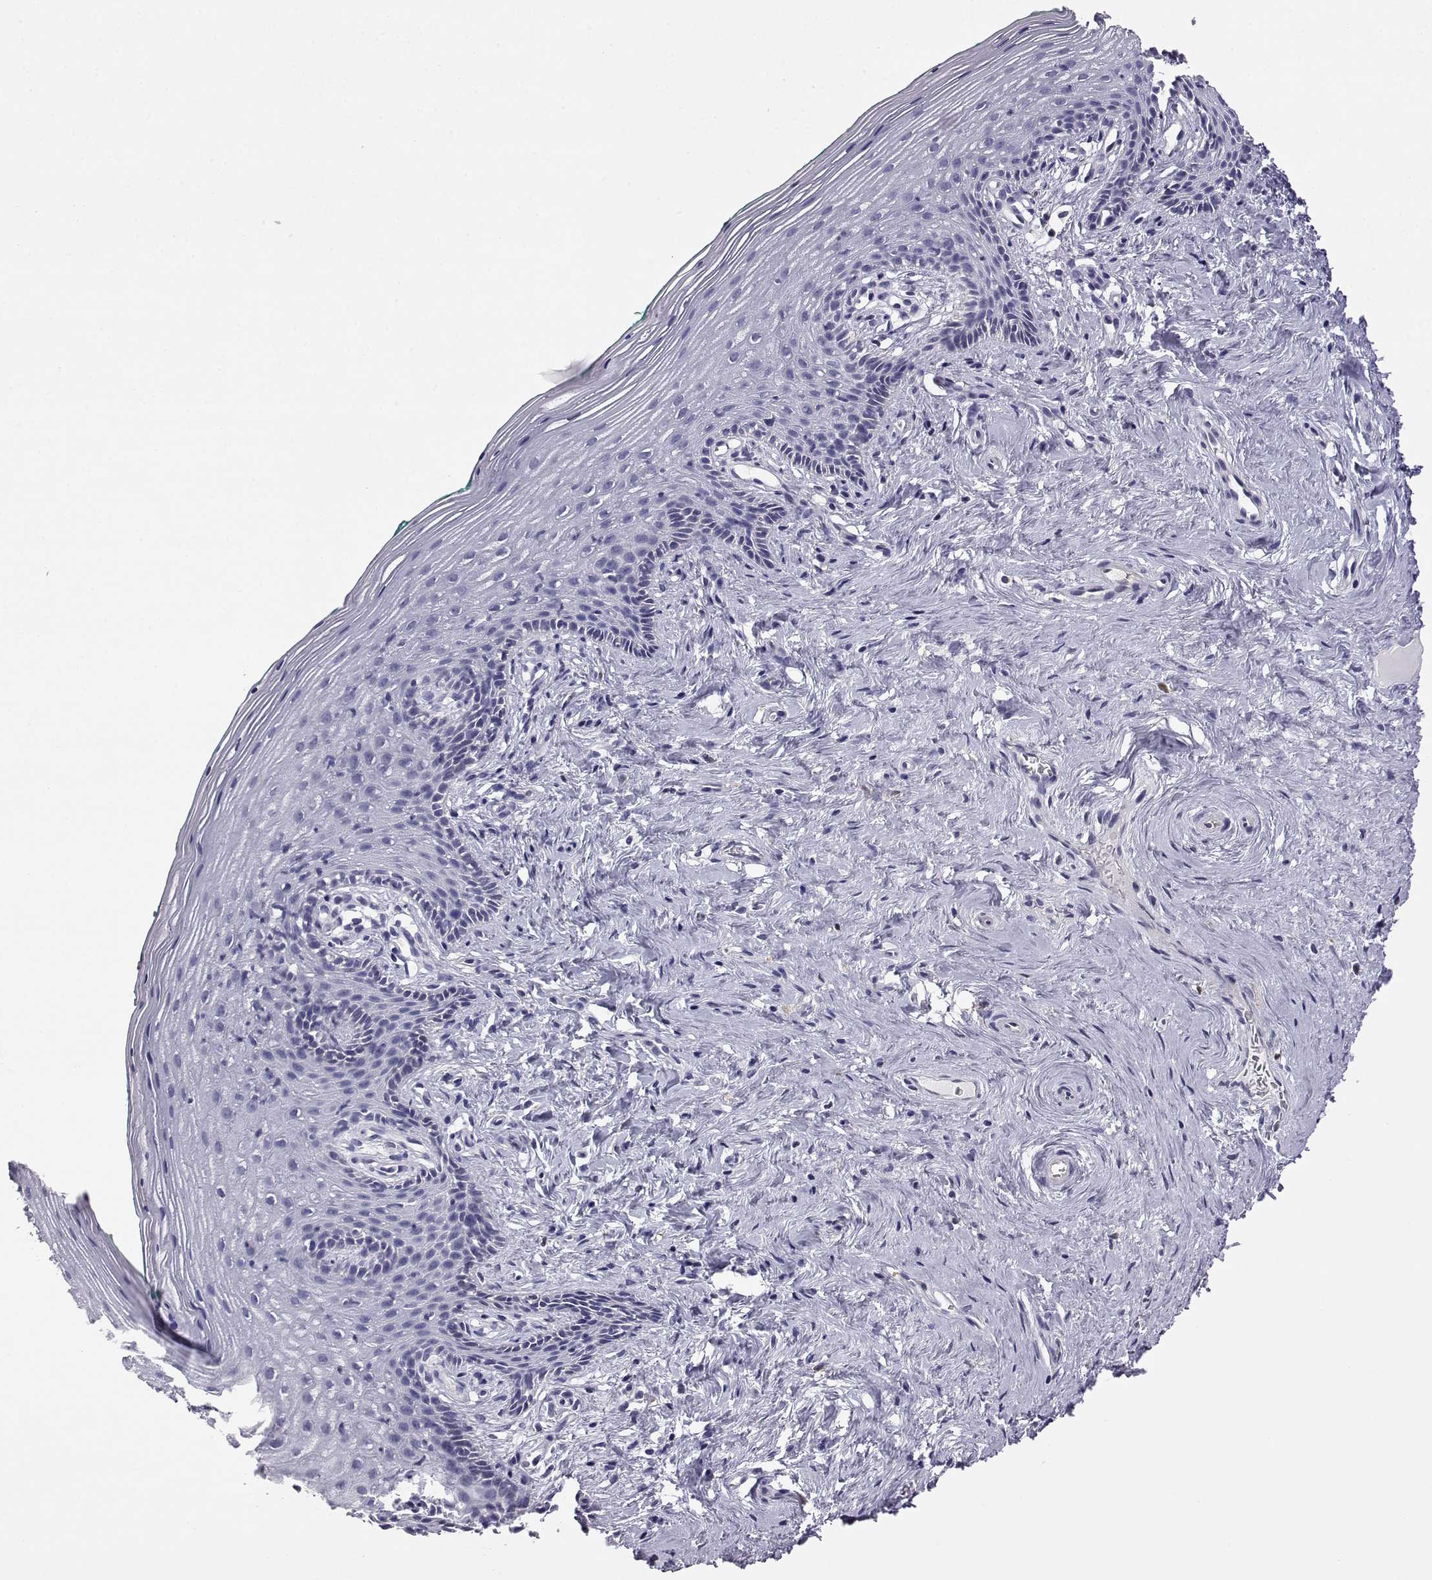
{"staining": {"intensity": "negative", "quantity": "none", "location": "none"}, "tissue": "vagina", "cell_type": "Squamous epithelial cells", "image_type": "normal", "snomed": [{"axis": "morphology", "description": "Normal tissue, NOS"}, {"axis": "topography", "description": "Vagina"}], "caption": "The histopathology image exhibits no staining of squamous epithelial cells in benign vagina.", "gene": "AKR1B1", "patient": {"sex": "female", "age": 45}}